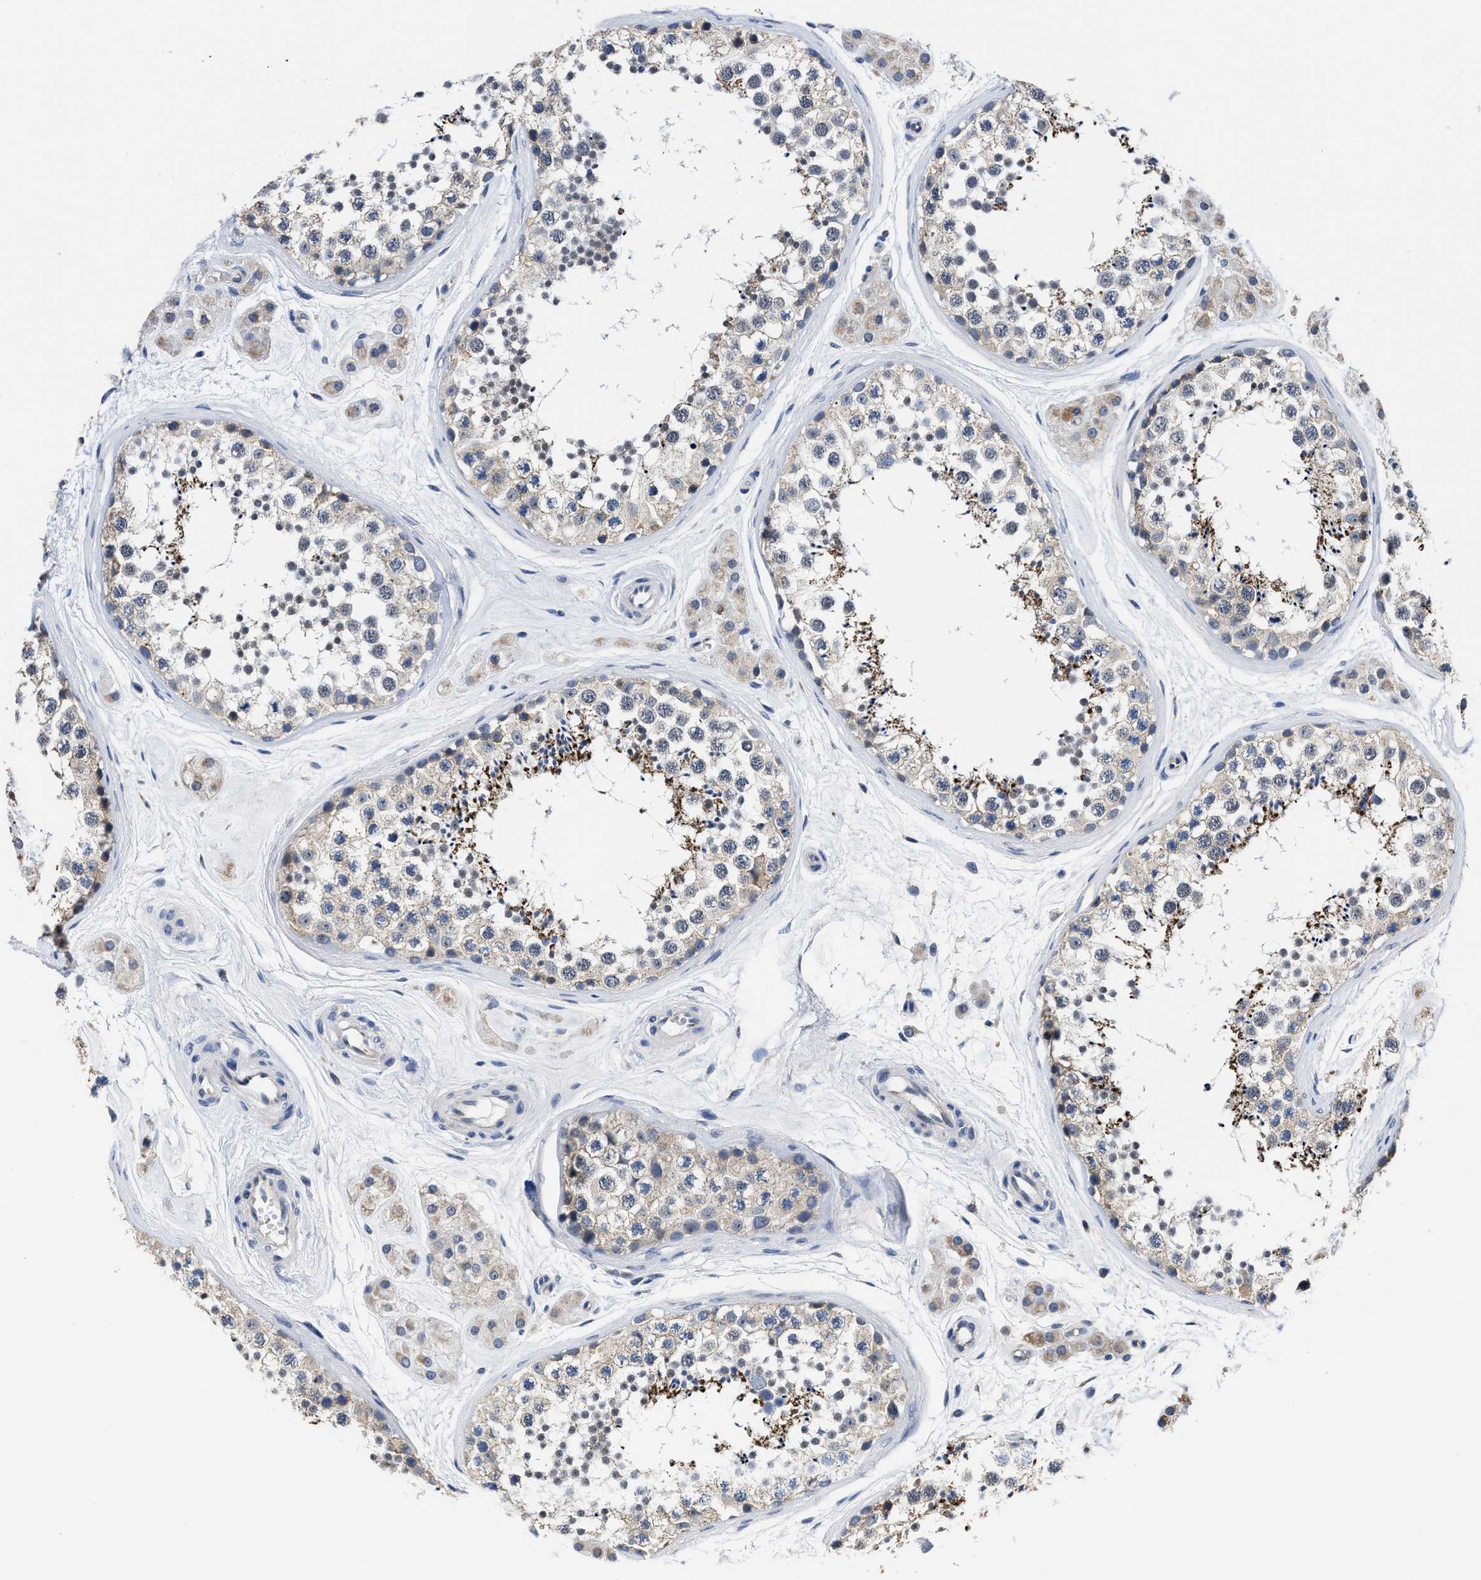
{"staining": {"intensity": "strong", "quantity": "<25%", "location": "cytoplasmic/membranous"}, "tissue": "testis", "cell_type": "Cells in seminiferous ducts", "image_type": "normal", "snomed": [{"axis": "morphology", "description": "Normal tissue, NOS"}, {"axis": "topography", "description": "Testis"}], "caption": "The micrograph exhibits staining of benign testis, revealing strong cytoplasmic/membranous protein expression (brown color) within cells in seminiferous ducts.", "gene": "GHITM", "patient": {"sex": "male", "age": 56}}